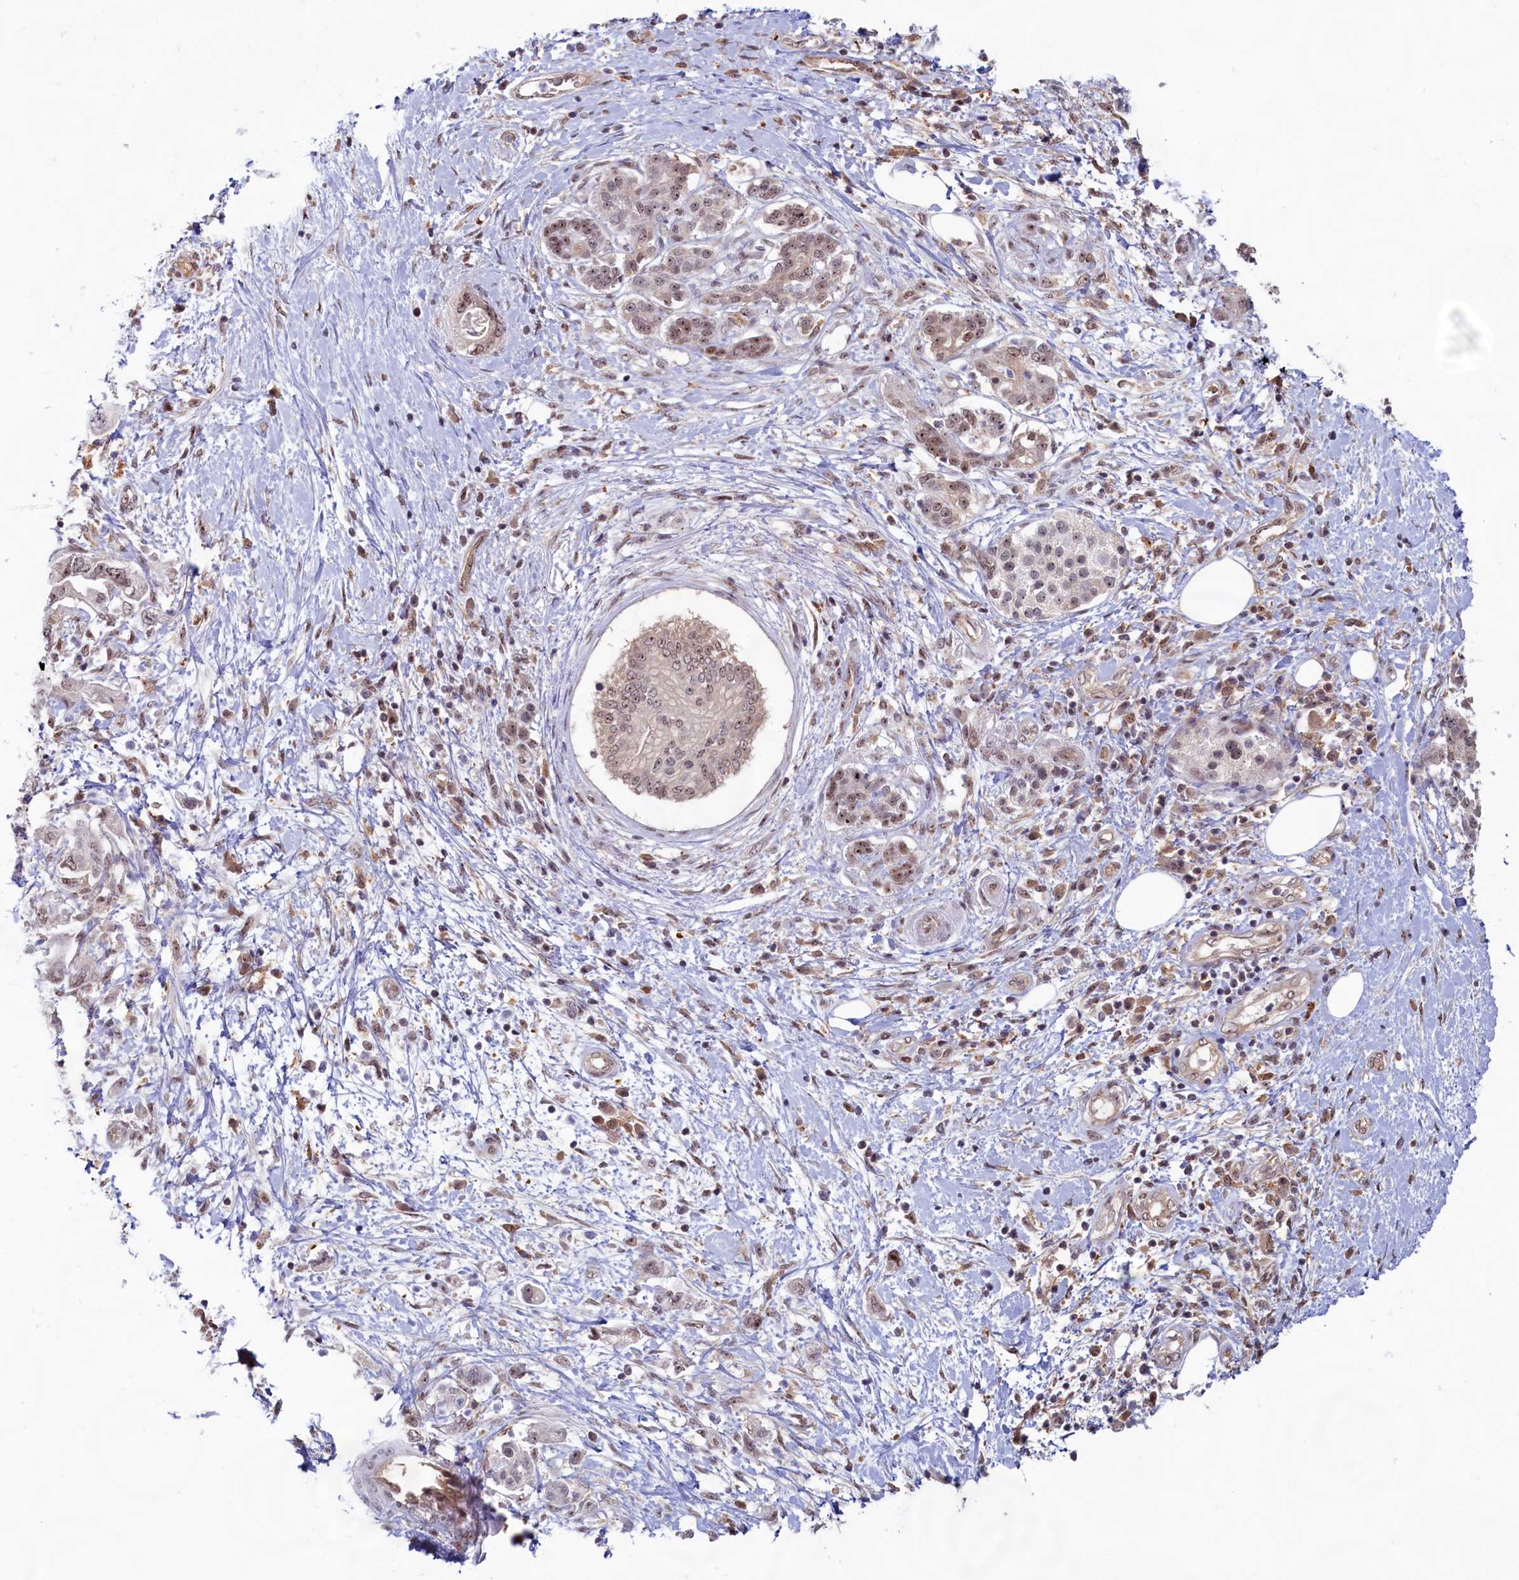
{"staining": {"intensity": "weak", "quantity": ">75%", "location": "nuclear"}, "tissue": "pancreatic cancer", "cell_type": "Tumor cells", "image_type": "cancer", "snomed": [{"axis": "morphology", "description": "Adenocarcinoma, NOS"}, {"axis": "topography", "description": "Pancreas"}], "caption": "This histopathology image demonstrates IHC staining of adenocarcinoma (pancreatic), with low weak nuclear expression in about >75% of tumor cells.", "gene": "C1D", "patient": {"sex": "female", "age": 73}}